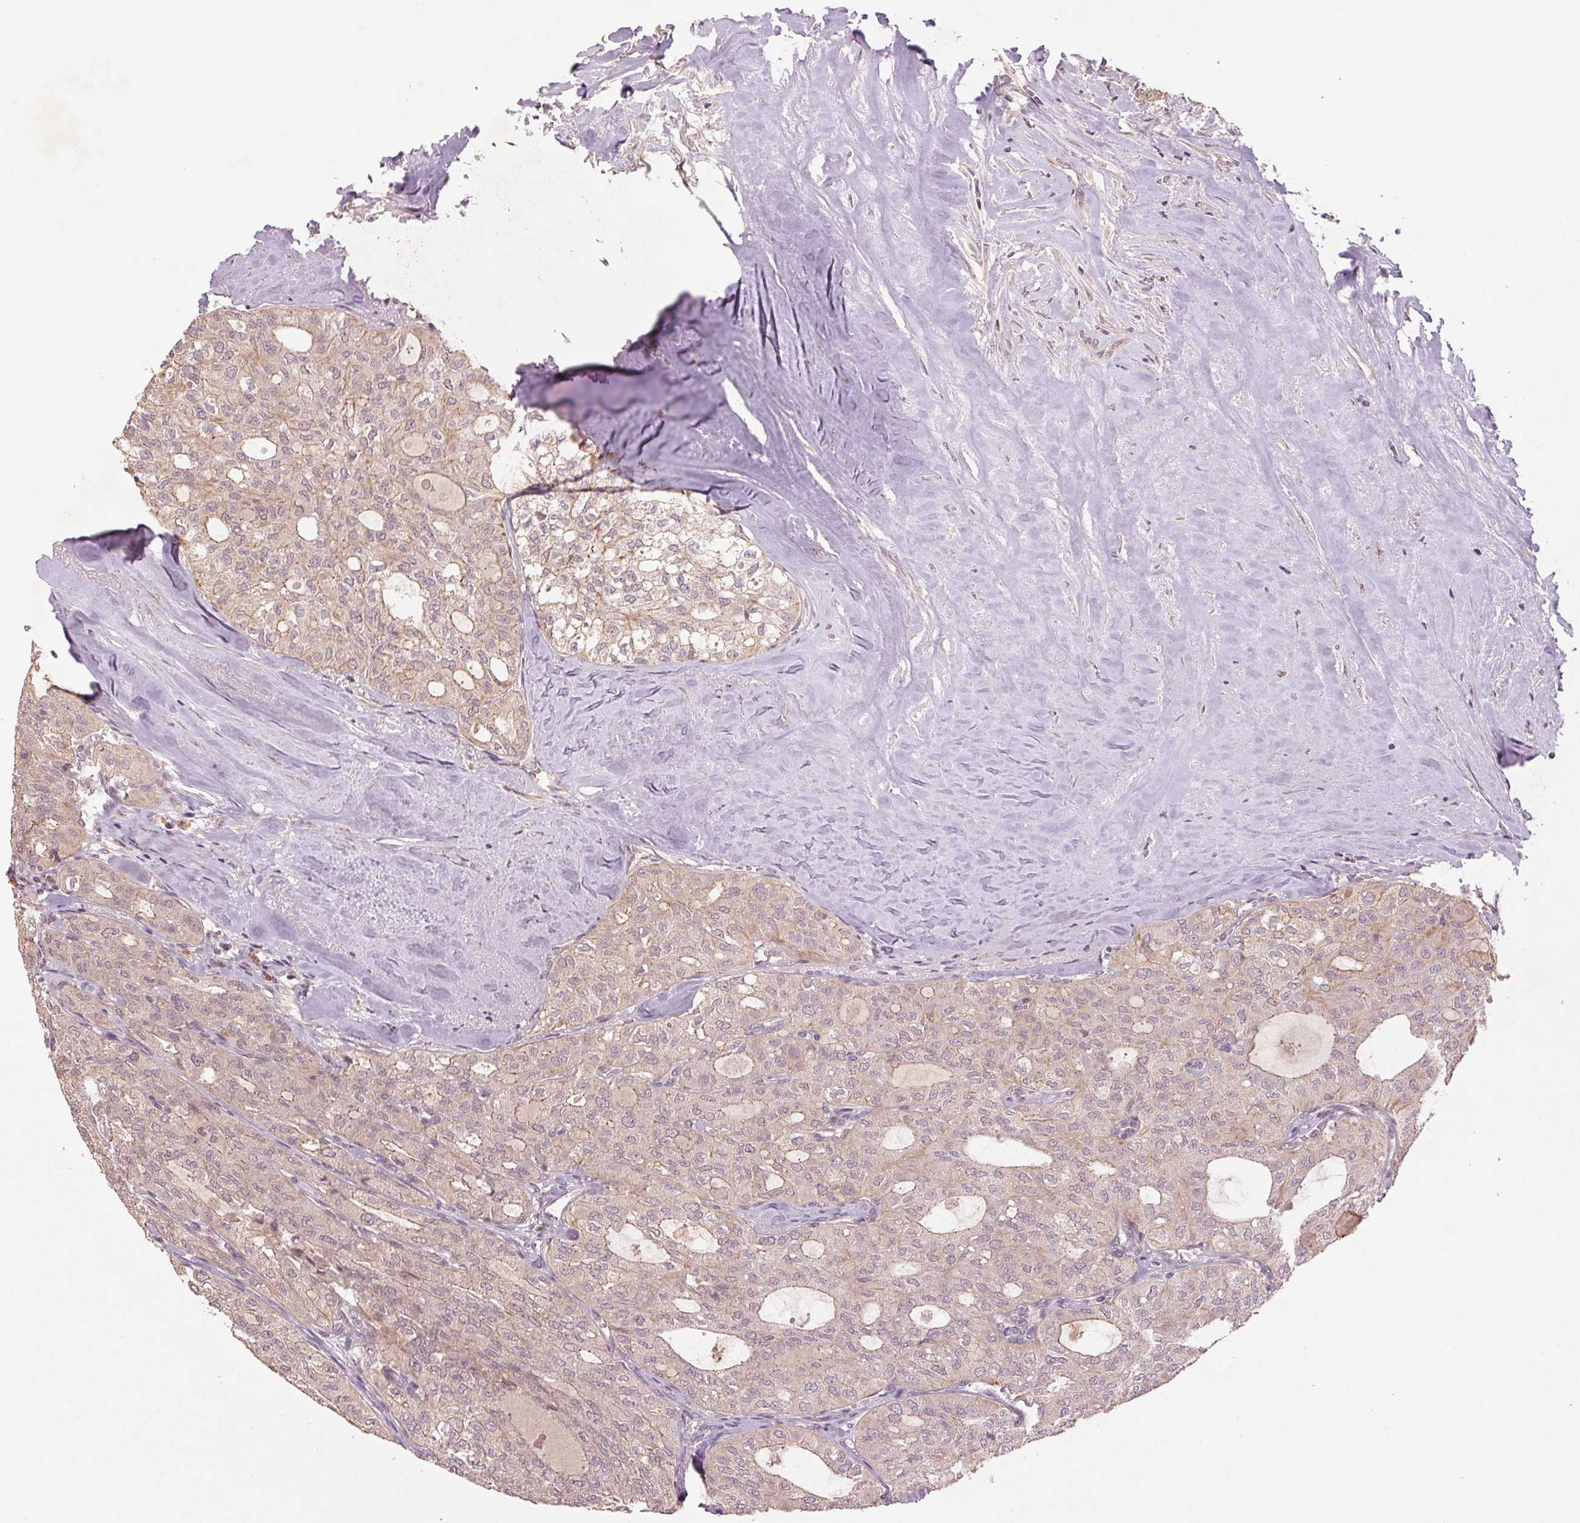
{"staining": {"intensity": "weak", "quantity": "25%-75%", "location": "cytoplasmic/membranous"}, "tissue": "thyroid cancer", "cell_type": "Tumor cells", "image_type": "cancer", "snomed": [{"axis": "morphology", "description": "Follicular adenoma carcinoma, NOS"}, {"axis": "topography", "description": "Thyroid gland"}], "caption": "Thyroid follicular adenoma carcinoma stained with a protein marker reveals weak staining in tumor cells.", "gene": "SMLR1", "patient": {"sex": "male", "age": 75}}